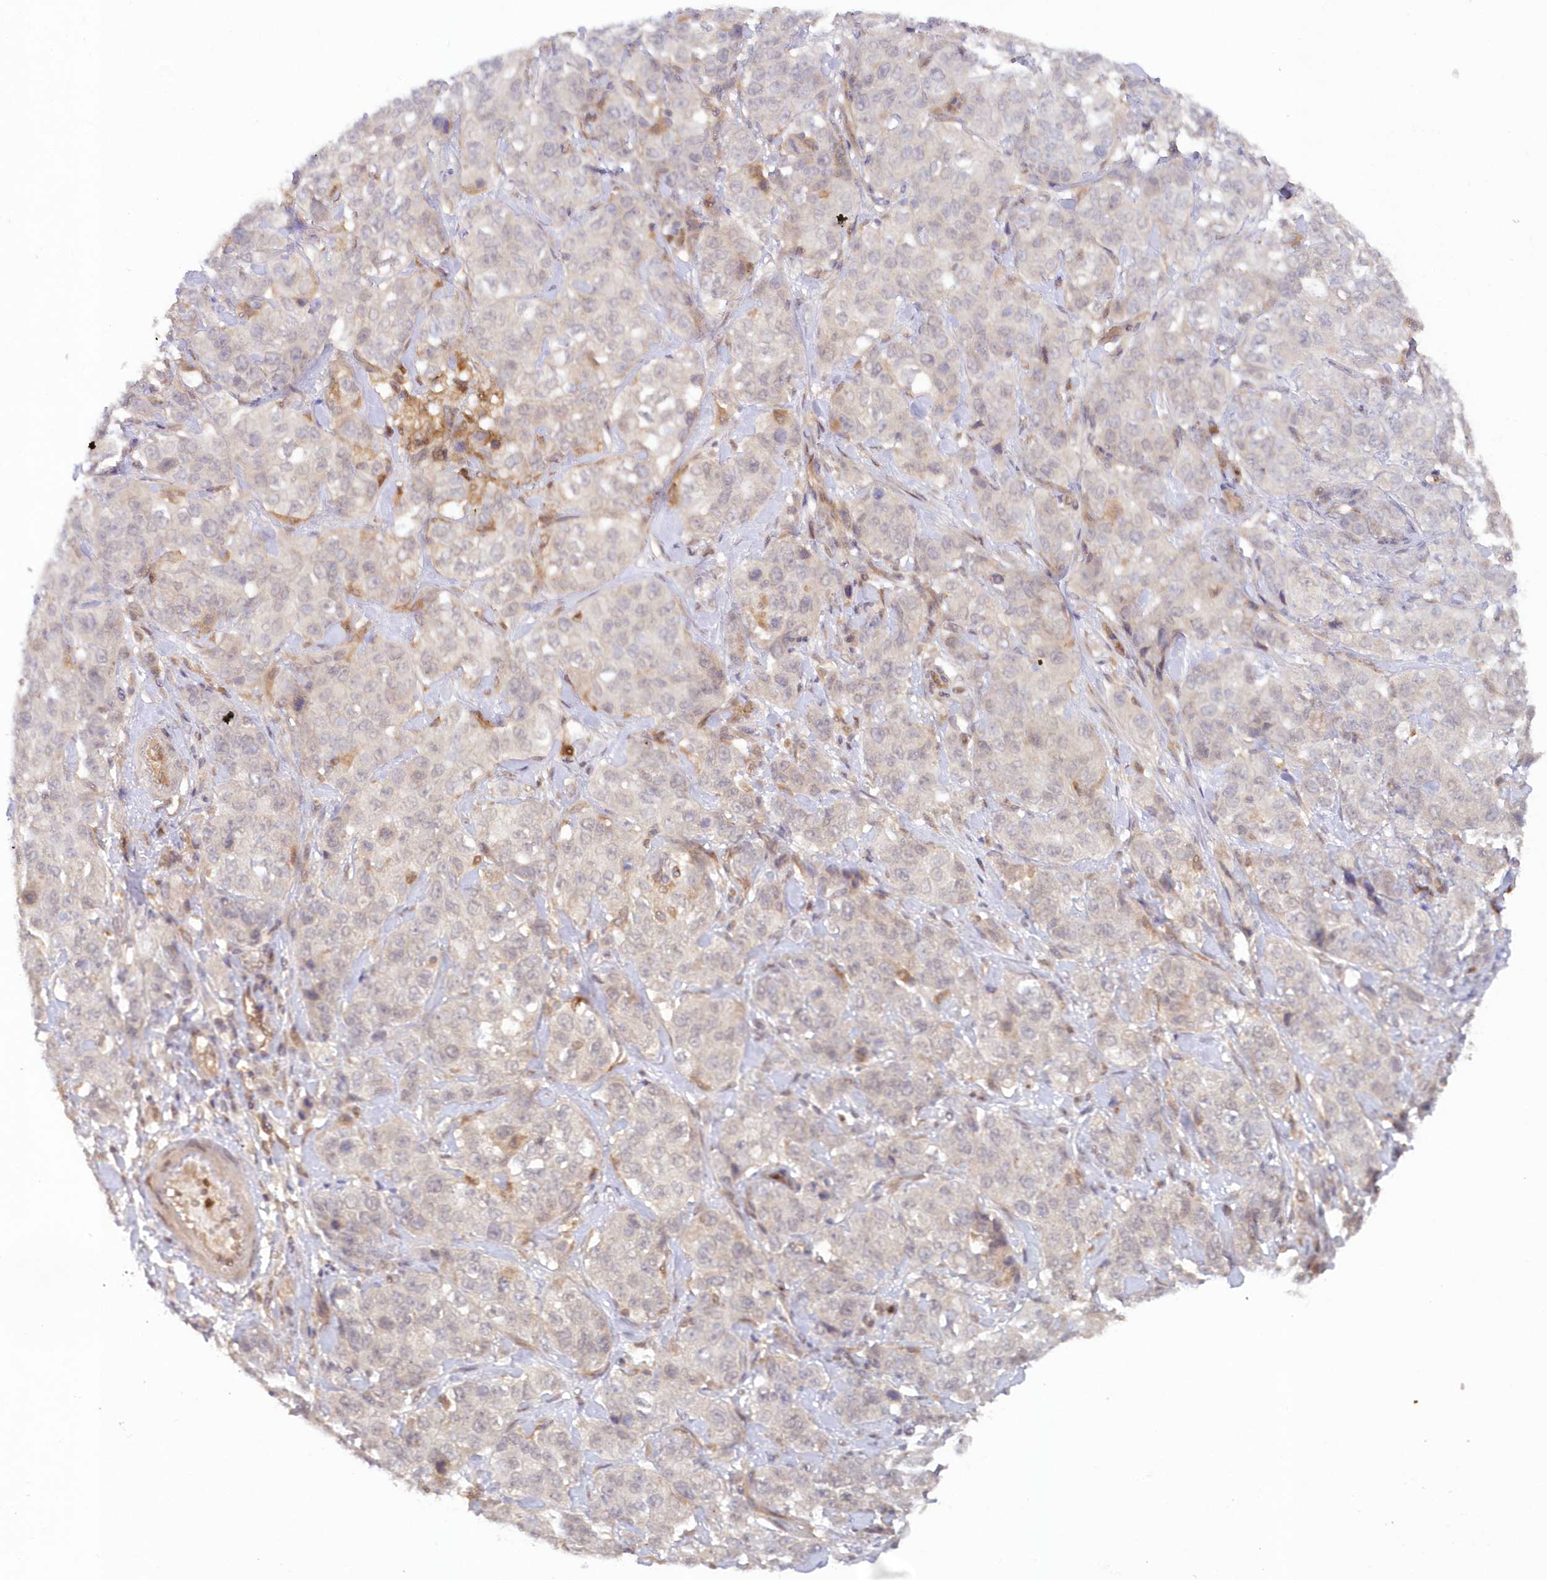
{"staining": {"intensity": "negative", "quantity": "none", "location": "none"}, "tissue": "stomach cancer", "cell_type": "Tumor cells", "image_type": "cancer", "snomed": [{"axis": "morphology", "description": "Adenocarcinoma, NOS"}, {"axis": "topography", "description": "Stomach"}], "caption": "Protein analysis of stomach cancer reveals no significant positivity in tumor cells. (DAB IHC visualized using brightfield microscopy, high magnification).", "gene": "GBE1", "patient": {"sex": "male", "age": 48}}